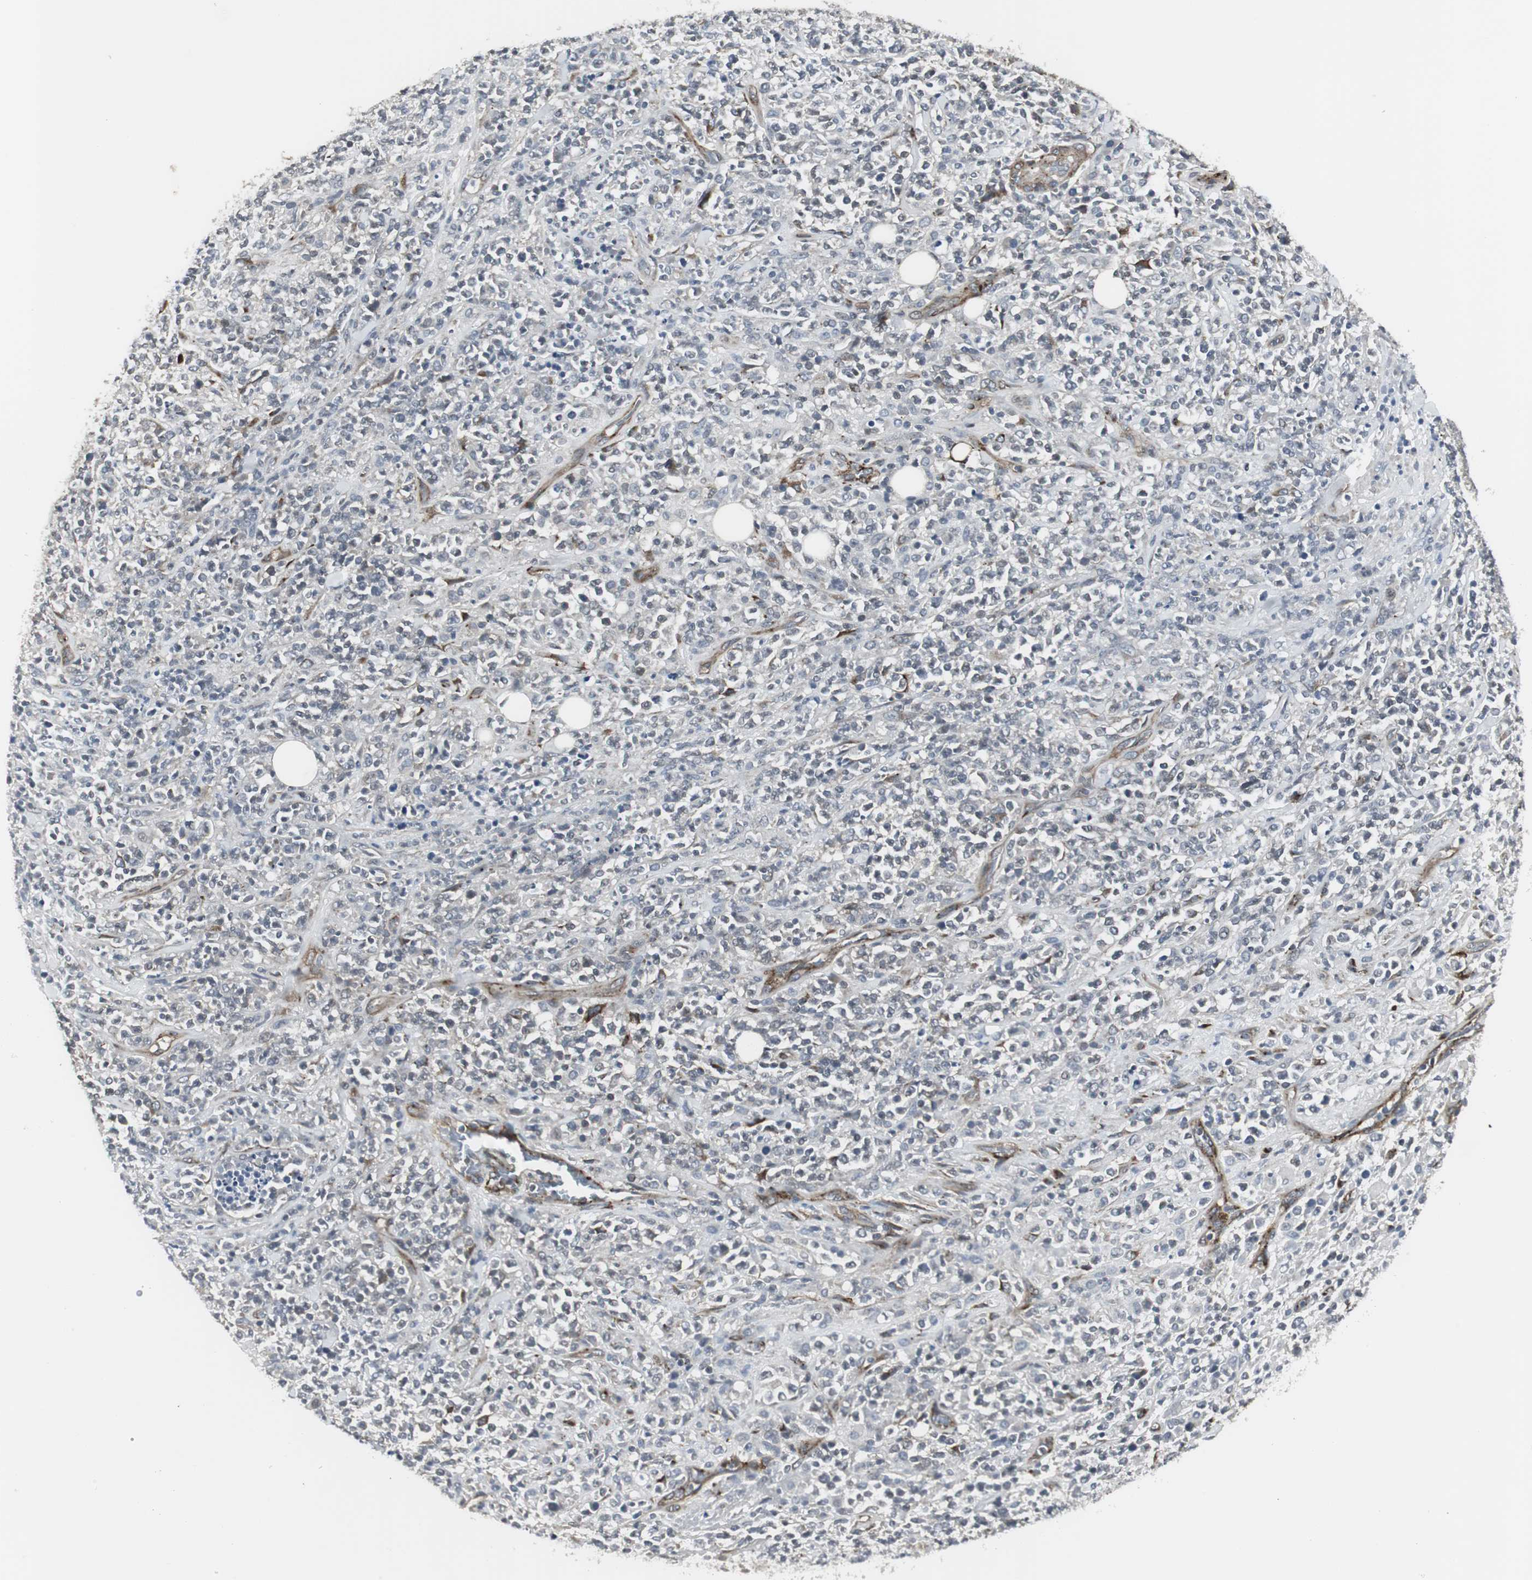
{"staining": {"intensity": "negative", "quantity": "none", "location": "none"}, "tissue": "lymphoma", "cell_type": "Tumor cells", "image_type": "cancer", "snomed": [{"axis": "morphology", "description": "Malignant lymphoma, non-Hodgkin's type, High grade"}, {"axis": "topography", "description": "Soft tissue"}], "caption": "High power microscopy photomicrograph of an immunohistochemistry histopathology image of lymphoma, revealing no significant expression in tumor cells.", "gene": "SCYL3", "patient": {"sex": "male", "age": 18}}